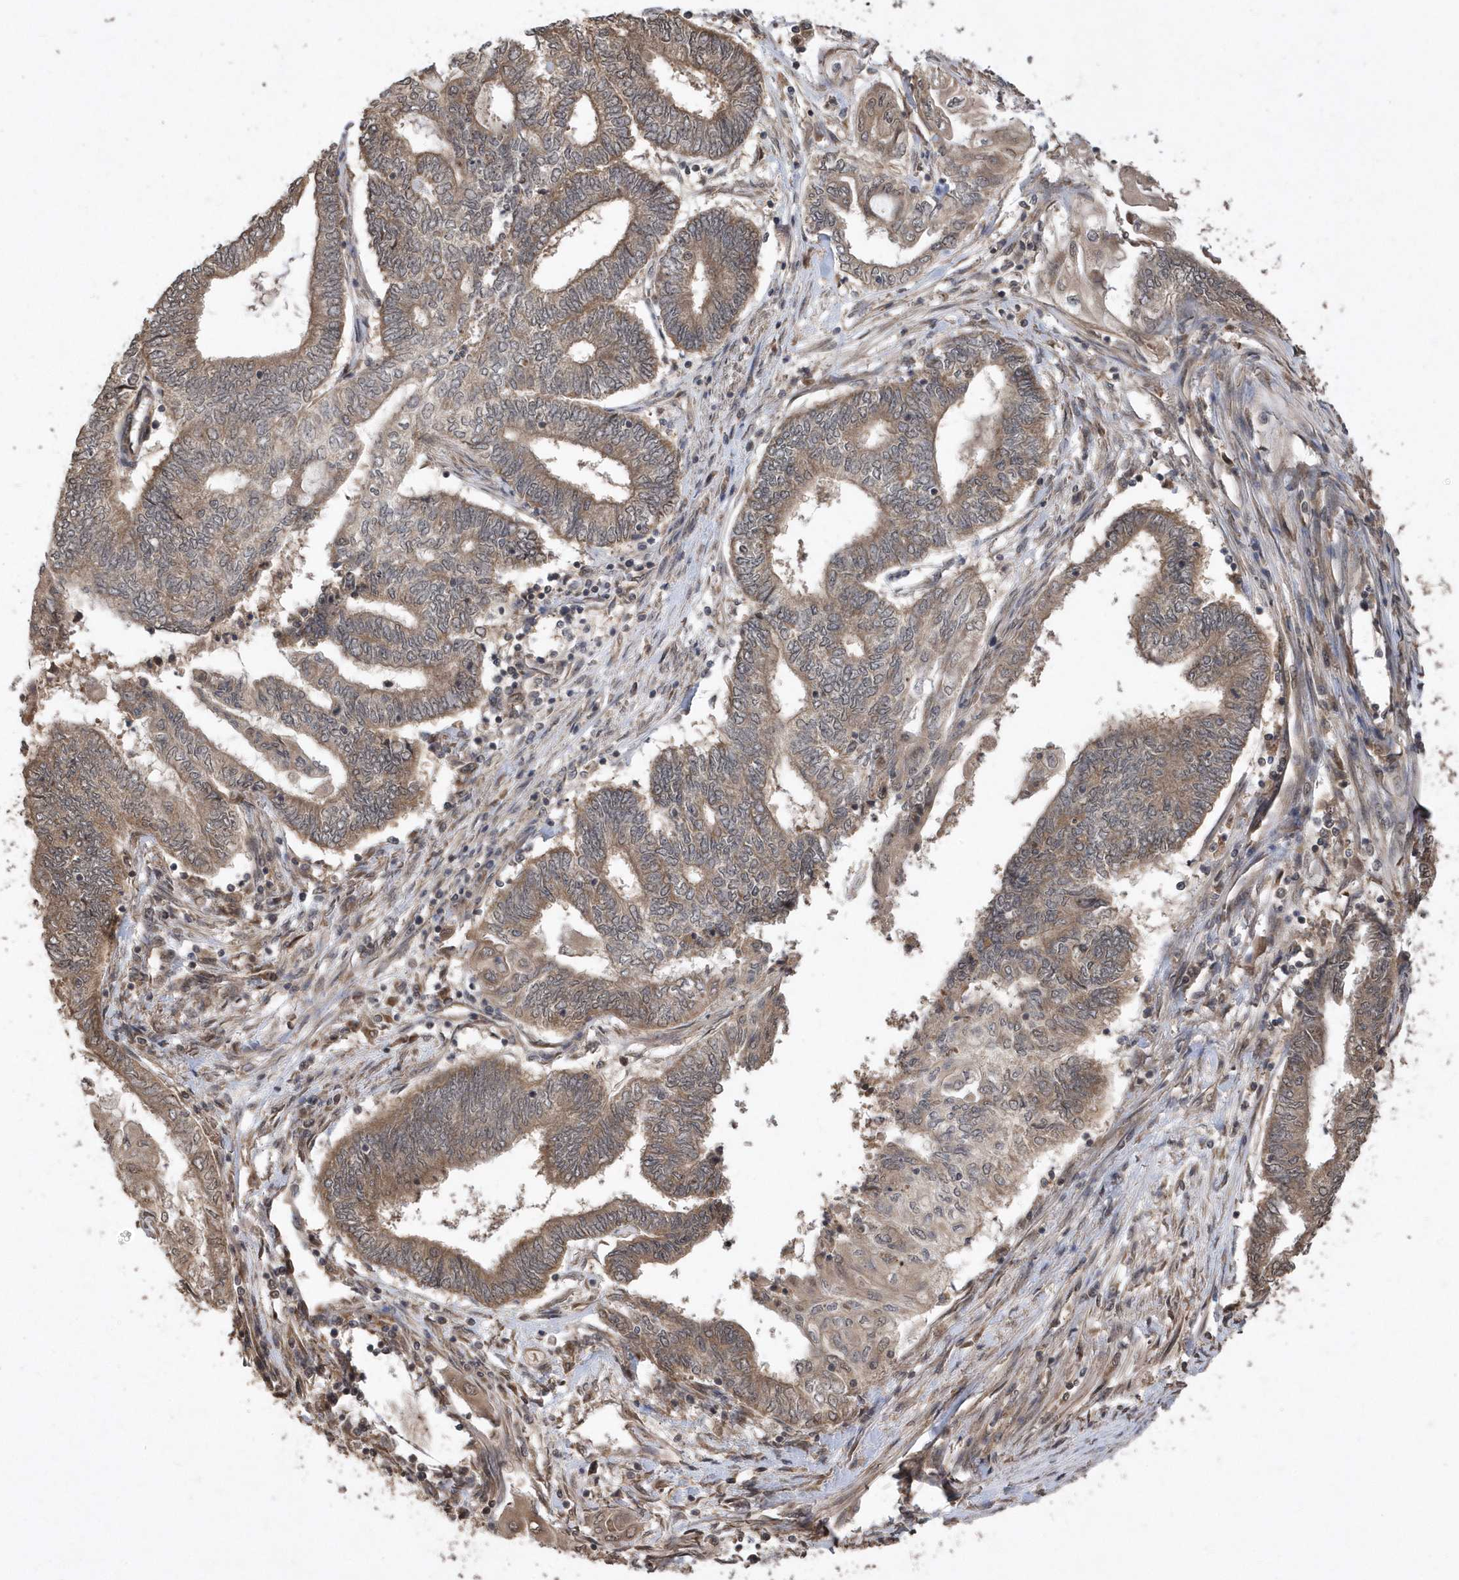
{"staining": {"intensity": "moderate", "quantity": ">75%", "location": "cytoplasmic/membranous"}, "tissue": "endometrial cancer", "cell_type": "Tumor cells", "image_type": "cancer", "snomed": [{"axis": "morphology", "description": "Adenocarcinoma, NOS"}, {"axis": "topography", "description": "Uterus"}, {"axis": "topography", "description": "Endometrium"}], "caption": "Immunohistochemistry (DAB) staining of human endometrial adenocarcinoma demonstrates moderate cytoplasmic/membranous protein expression in about >75% of tumor cells.", "gene": "WASHC5", "patient": {"sex": "female", "age": 70}}